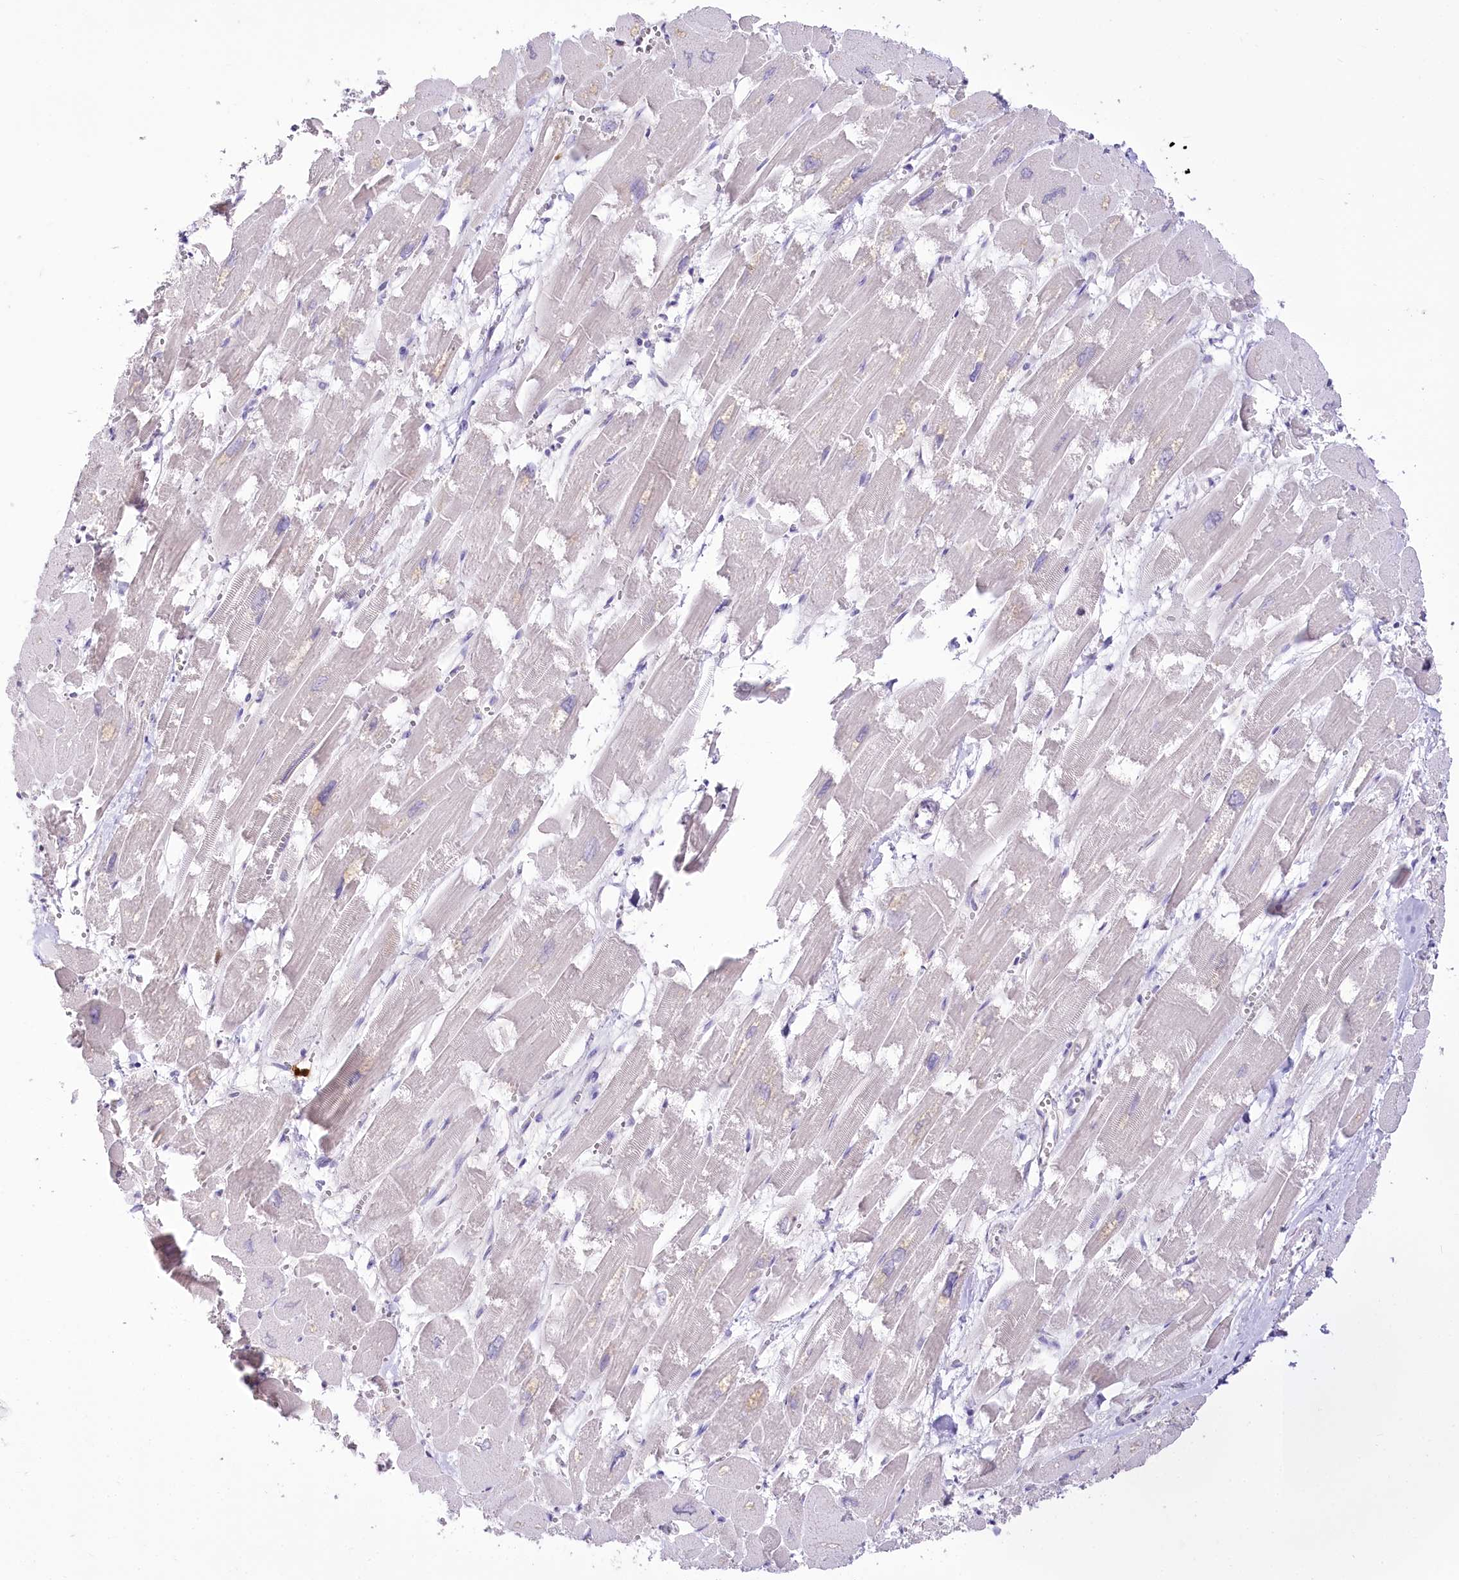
{"staining": {"intensity": "negative", "quantity": "none", "location": "none"}, "tissue": "heart muscle", "cell_type": "Cardiomyocytes", "image_type": "normal", "snomed": [{"axis": "morphology", "description": "Normal tissue, NOS"}, {"axis": "topography", "description": "Heart"}], "caption": "This is an immunohistochemistry histopathology image of normal human heart muscle. There is no staining in cardiomyocytes.", "gene": "DPYD", "patient": {"sex": "male", "age": 54}}